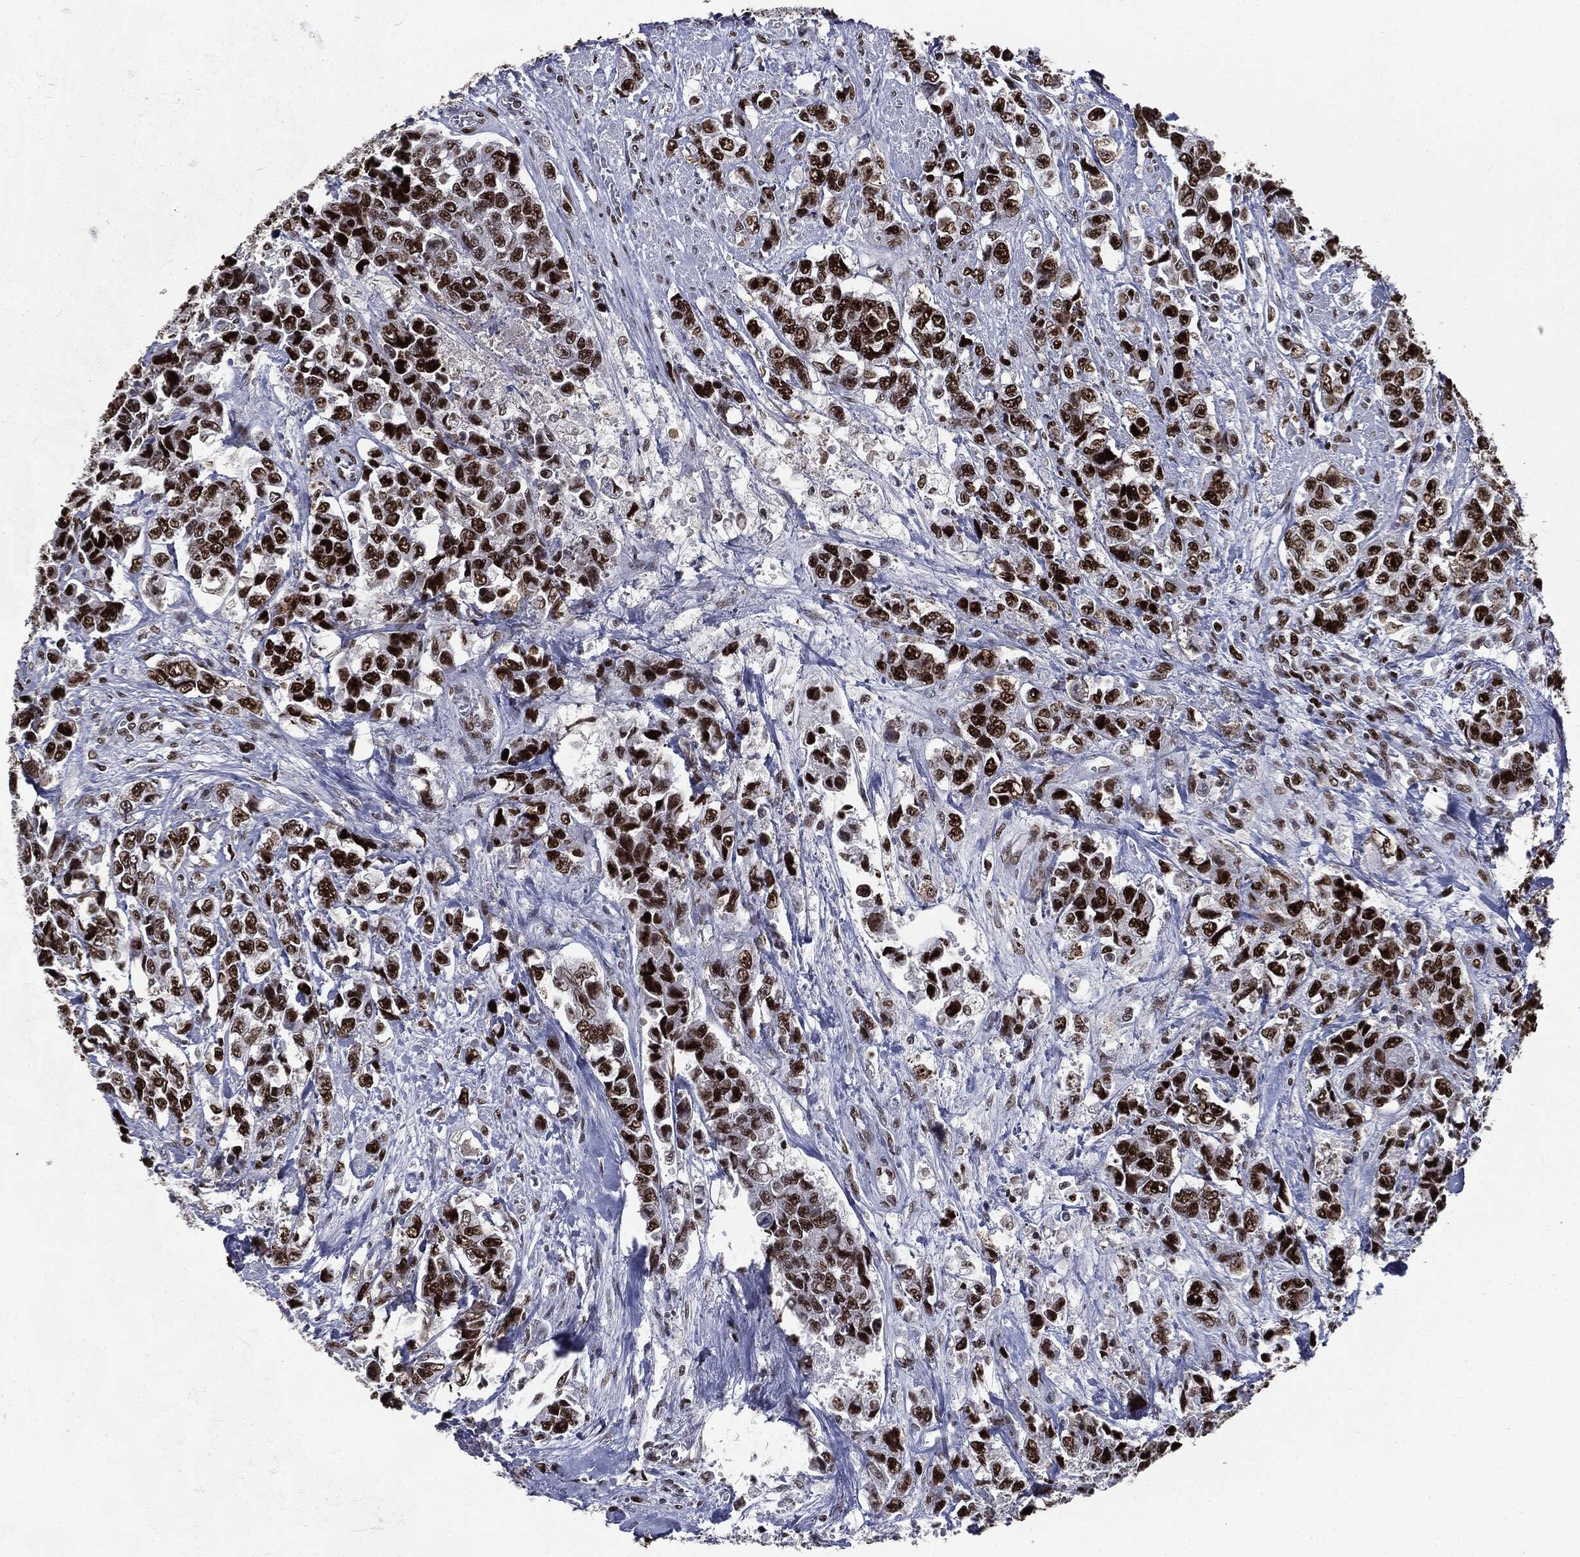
{"staining": {"intensity": "strong", "quantity": ">75%", "location": "nuclear"}, "tissue": "urothelial cancer", "cell_type": "Tumor cells", "image_type": "cancer", "snomed": [{"axis": "morphology", "description": "Urothelial carcinoma, High grade"}, {"axis": "topography", "description": "Urinary bladder"}], "caption": "An immunohistochemistry histopathology image of tumor tissue is shown. Protein staining in brown highlights strong nuclear positivity in urothelial cancer within tumor cells.", "gene": "MSH2", "patient": {"sex": "female", "age": 78}}